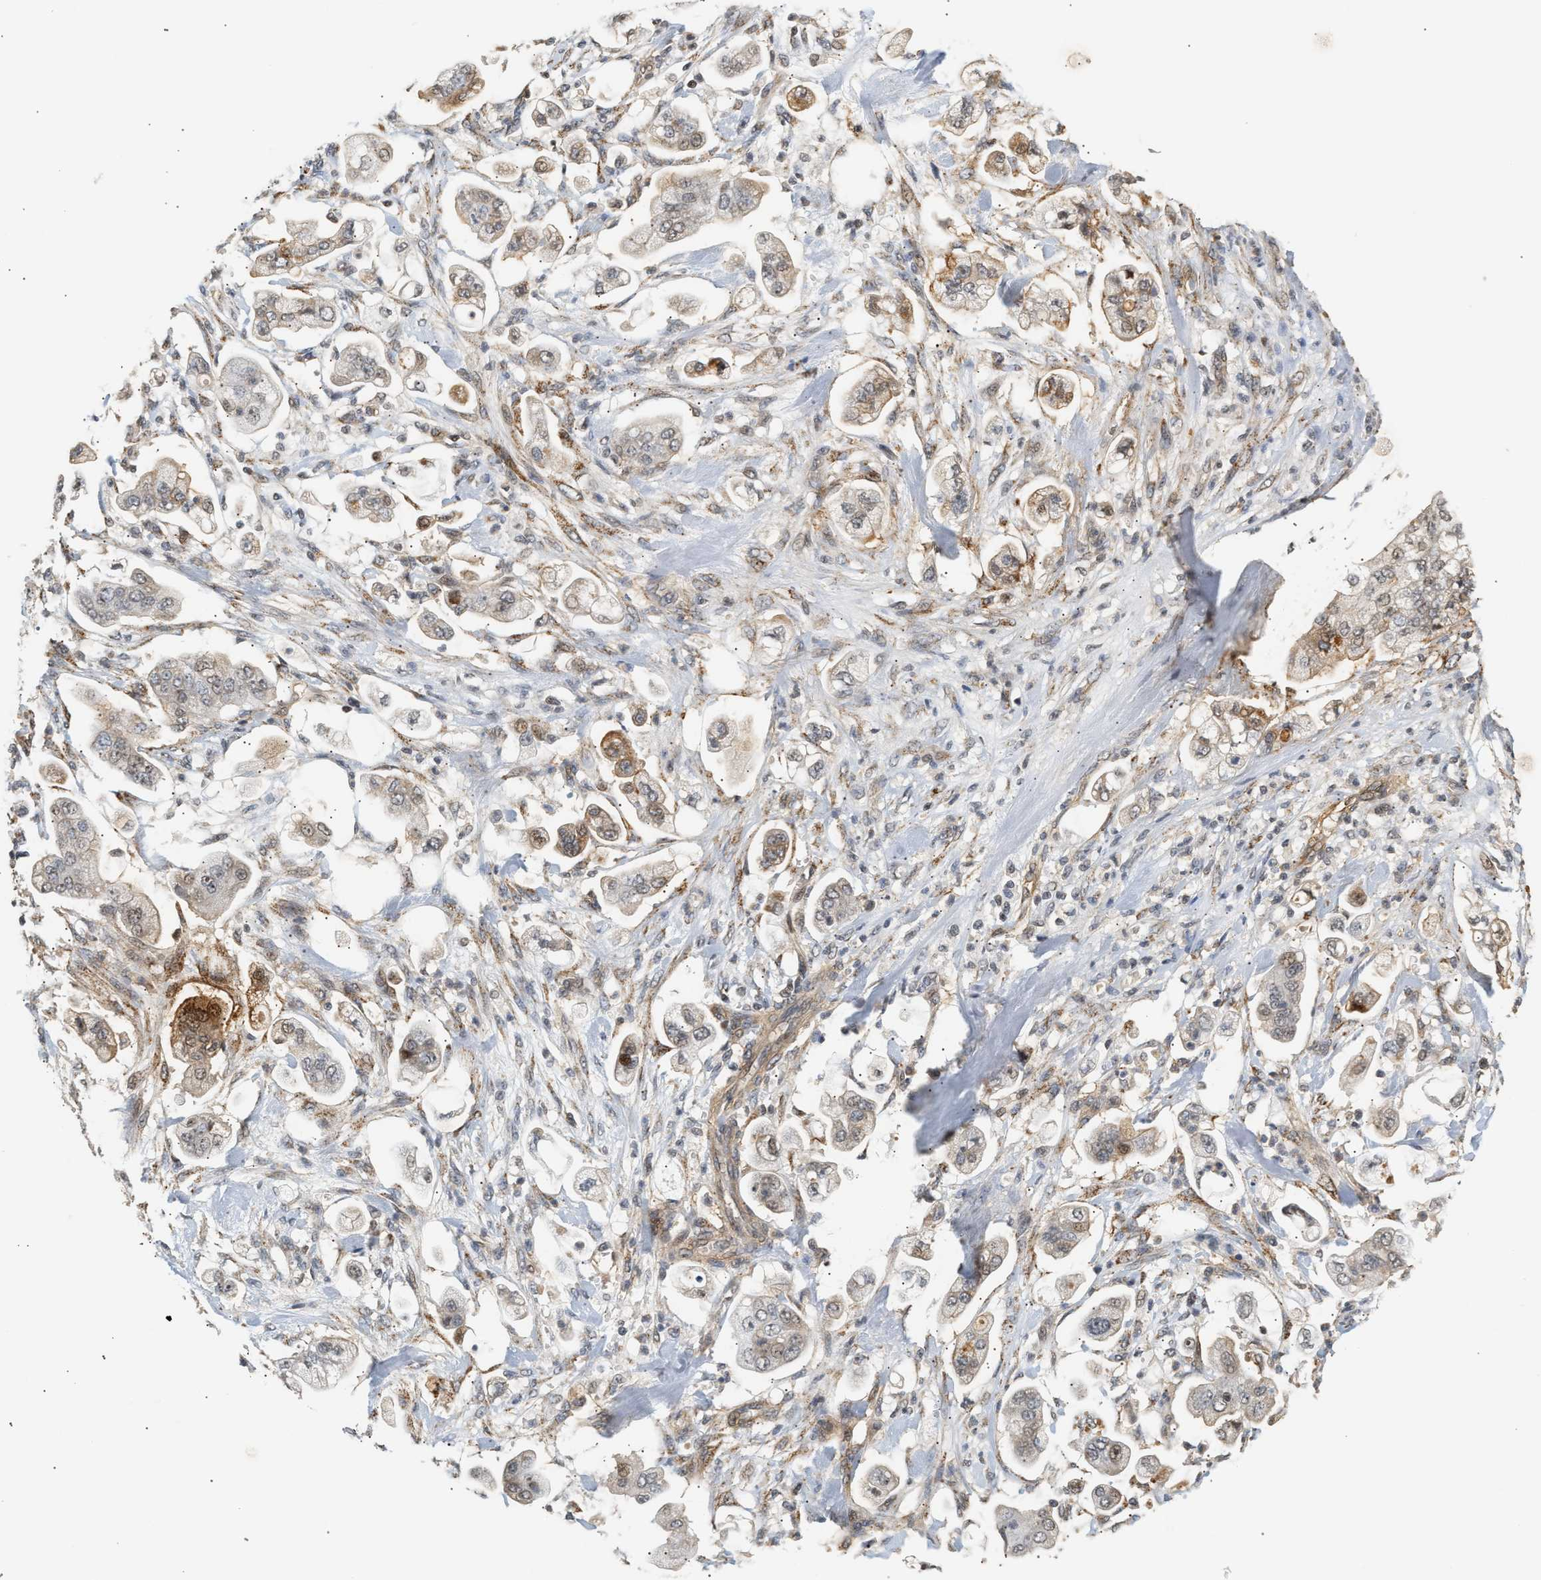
{"staining": {"intensity": "moderate", "quantity": "<25%", "location": "cytoplasmic/membranous"}, "tissue": "stomach cancer", "cell_type": "Tumor cells", "image_type": "cancer", "snomed": [{"axis": "morphology", "description": "Adenocarcinoma, NOS"}, {"axis": "topography", "description": "Stomach"}], "caption": "Human stomach adenocarcinoma stained for a protein (brown) displays moderate cytoplasmic/membranous positive staining in about <25% of tumor cells.", "gene": "PLXND1", "patient": {"sex": "male", "age": 62}}